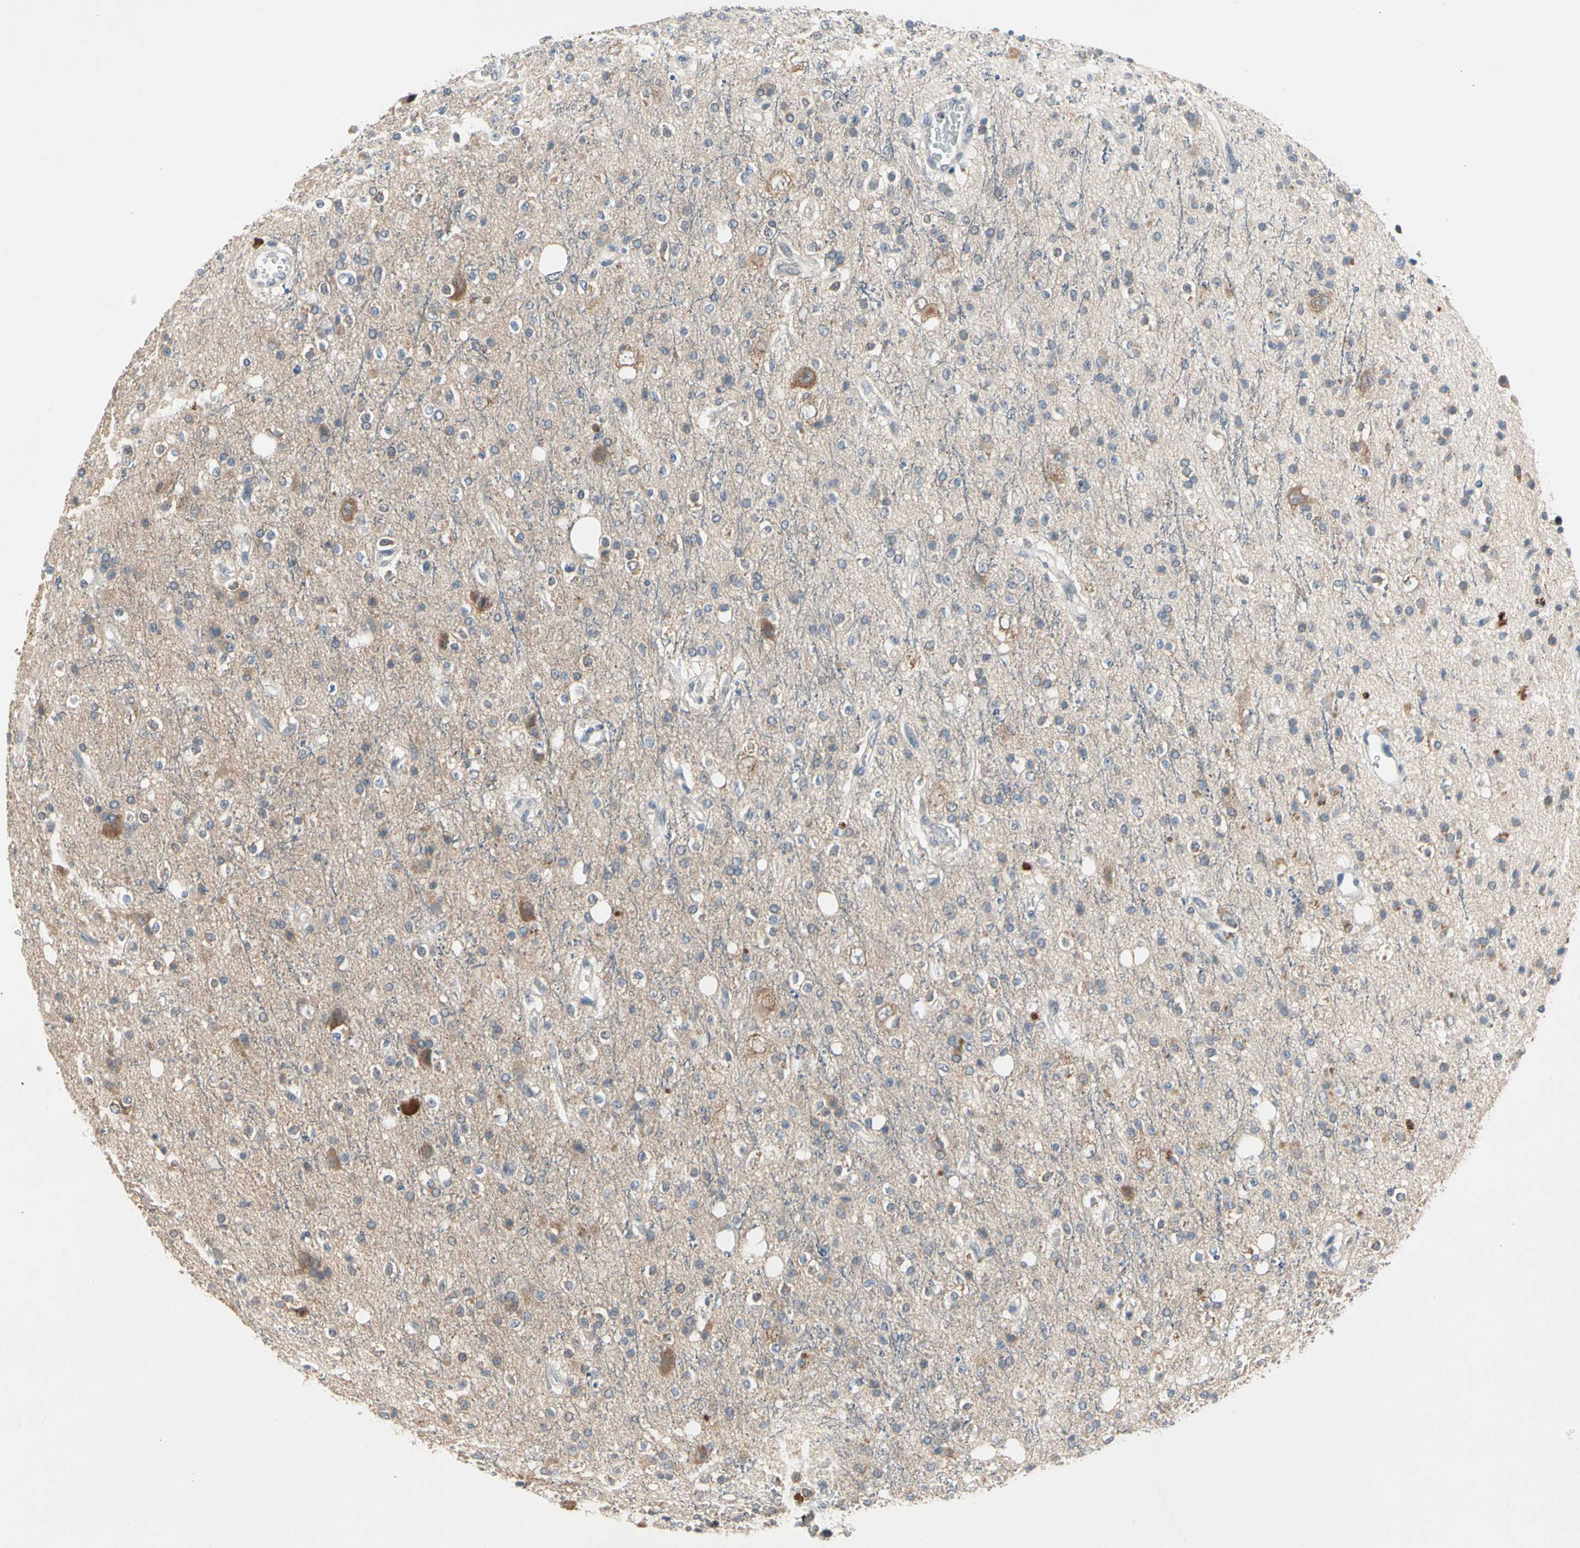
{"staining": {"intensity": "moderate", "quantity": "<25%", "location": "cytoplasmic/membranous"}, "tissue": "glioma", "cell_type": "Tumor cells", "image_type": "cancer", "snomed": [{"axis": "morphology", "description": "Glioma, malignant, High grade"}, {"axis": "topography", "description": "Brain"}], "caption": "Immunohistochemical staining of high-grade glioma (malignant) demonstrates moderate cytoplasmic/membranous protein expression in about <25% of tumor cells.", "gene": "MARK1", "patient": {"sex": "male", "age": 47}}